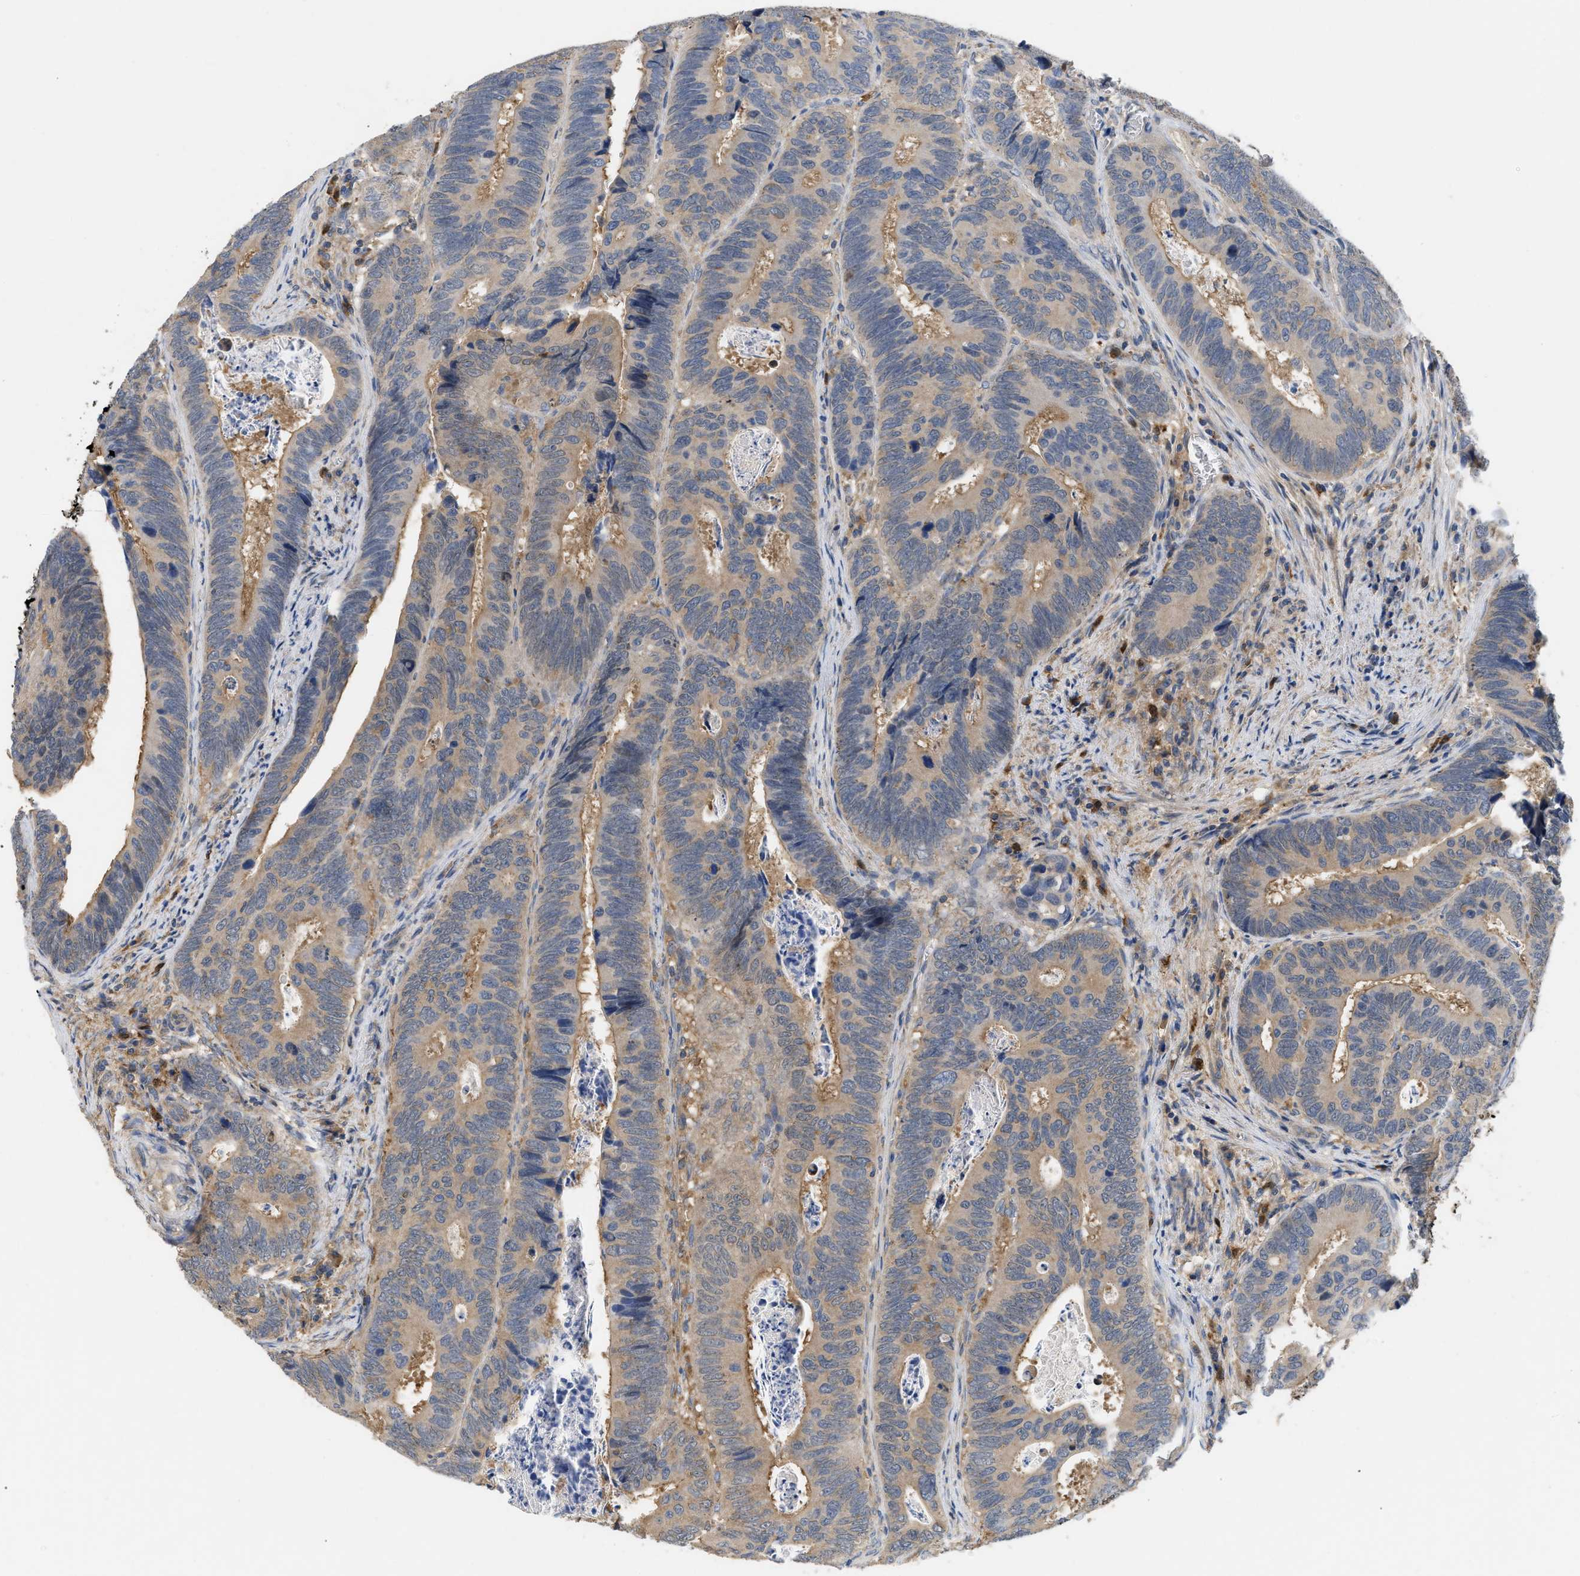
{"staining": {"intensity": "weak", "quantity": ">75%", "location": "cytoplasmic/membranous"}, "tissue": "colorectal cancer", "cell_type": "Tumor cells", "image_type": "cancer", "snomed": [{"axis": "morphology", "description": "Inflammation, NOS"}, {"axis": "morphology", "description": "Adenocarcinoma, NOS"}, {"axis": "topography", "description": "Colon"}], "caption": "IHC (DAB) staining of colorectal cancer reveals weak cytoplasmic/membranous protein positivity in about >75% of tumor cells.", "gene": "RNF216", "patient": {"sex": "male", "age": 72}}